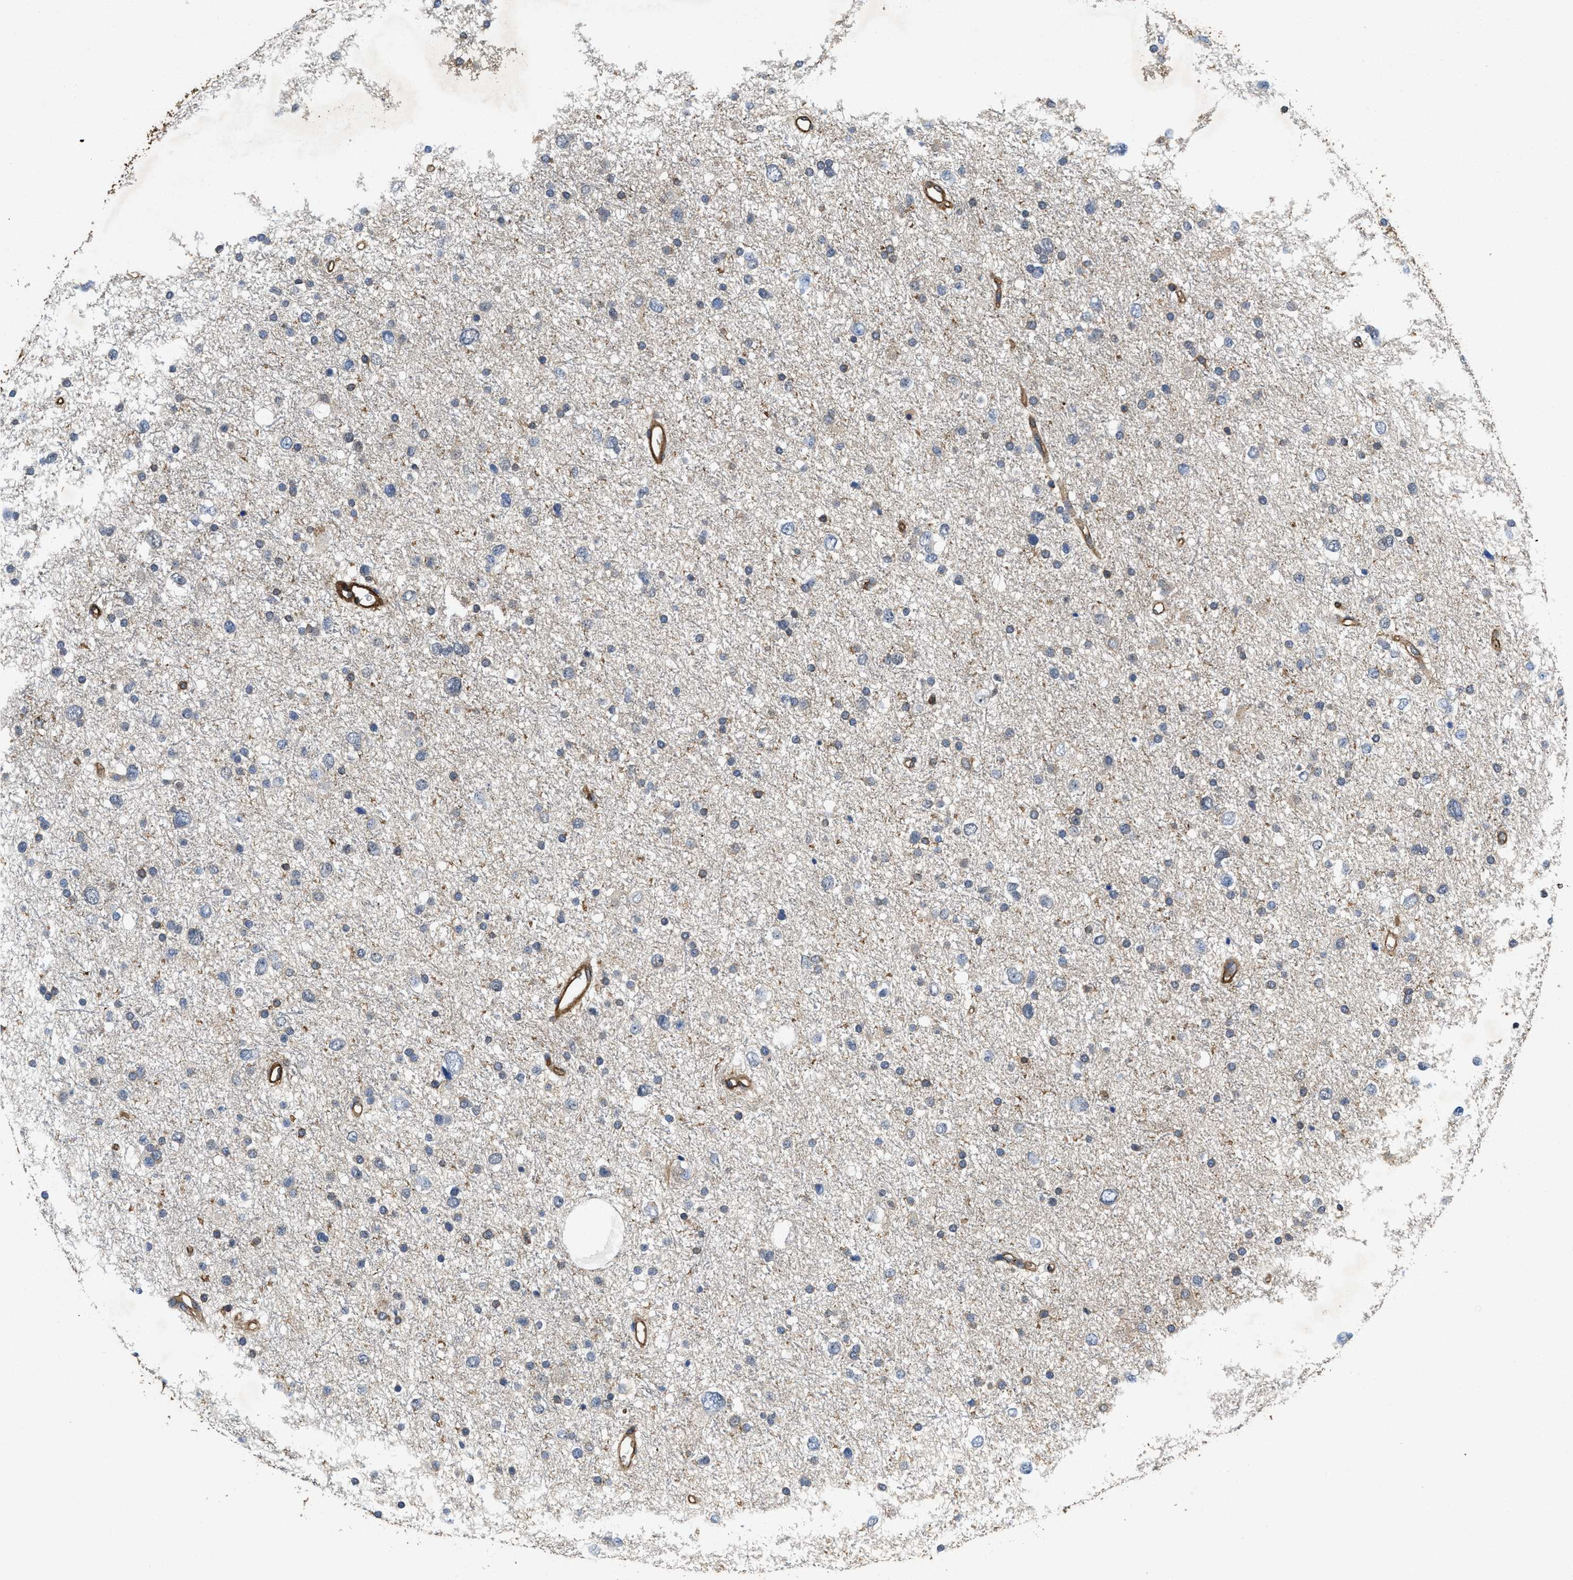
{"staining": {"intensity": "negative", "quantity": "none", "location": "none"}, "tissue": "glioma", "cell_type": "Tumor cells", "image_type": "cancer", "snomed": [{"axis": "morphology", "description": "Glioma, malignant, Low grade"}, {"axis": "topography", "description": "Brain"}], "caption": "Immunohistochemical staining of malignant low-grade glioma shows no significant positivity in tumor cells.", "gene": "LINGO2", "patient": {"sex": "female", "age": 37}}